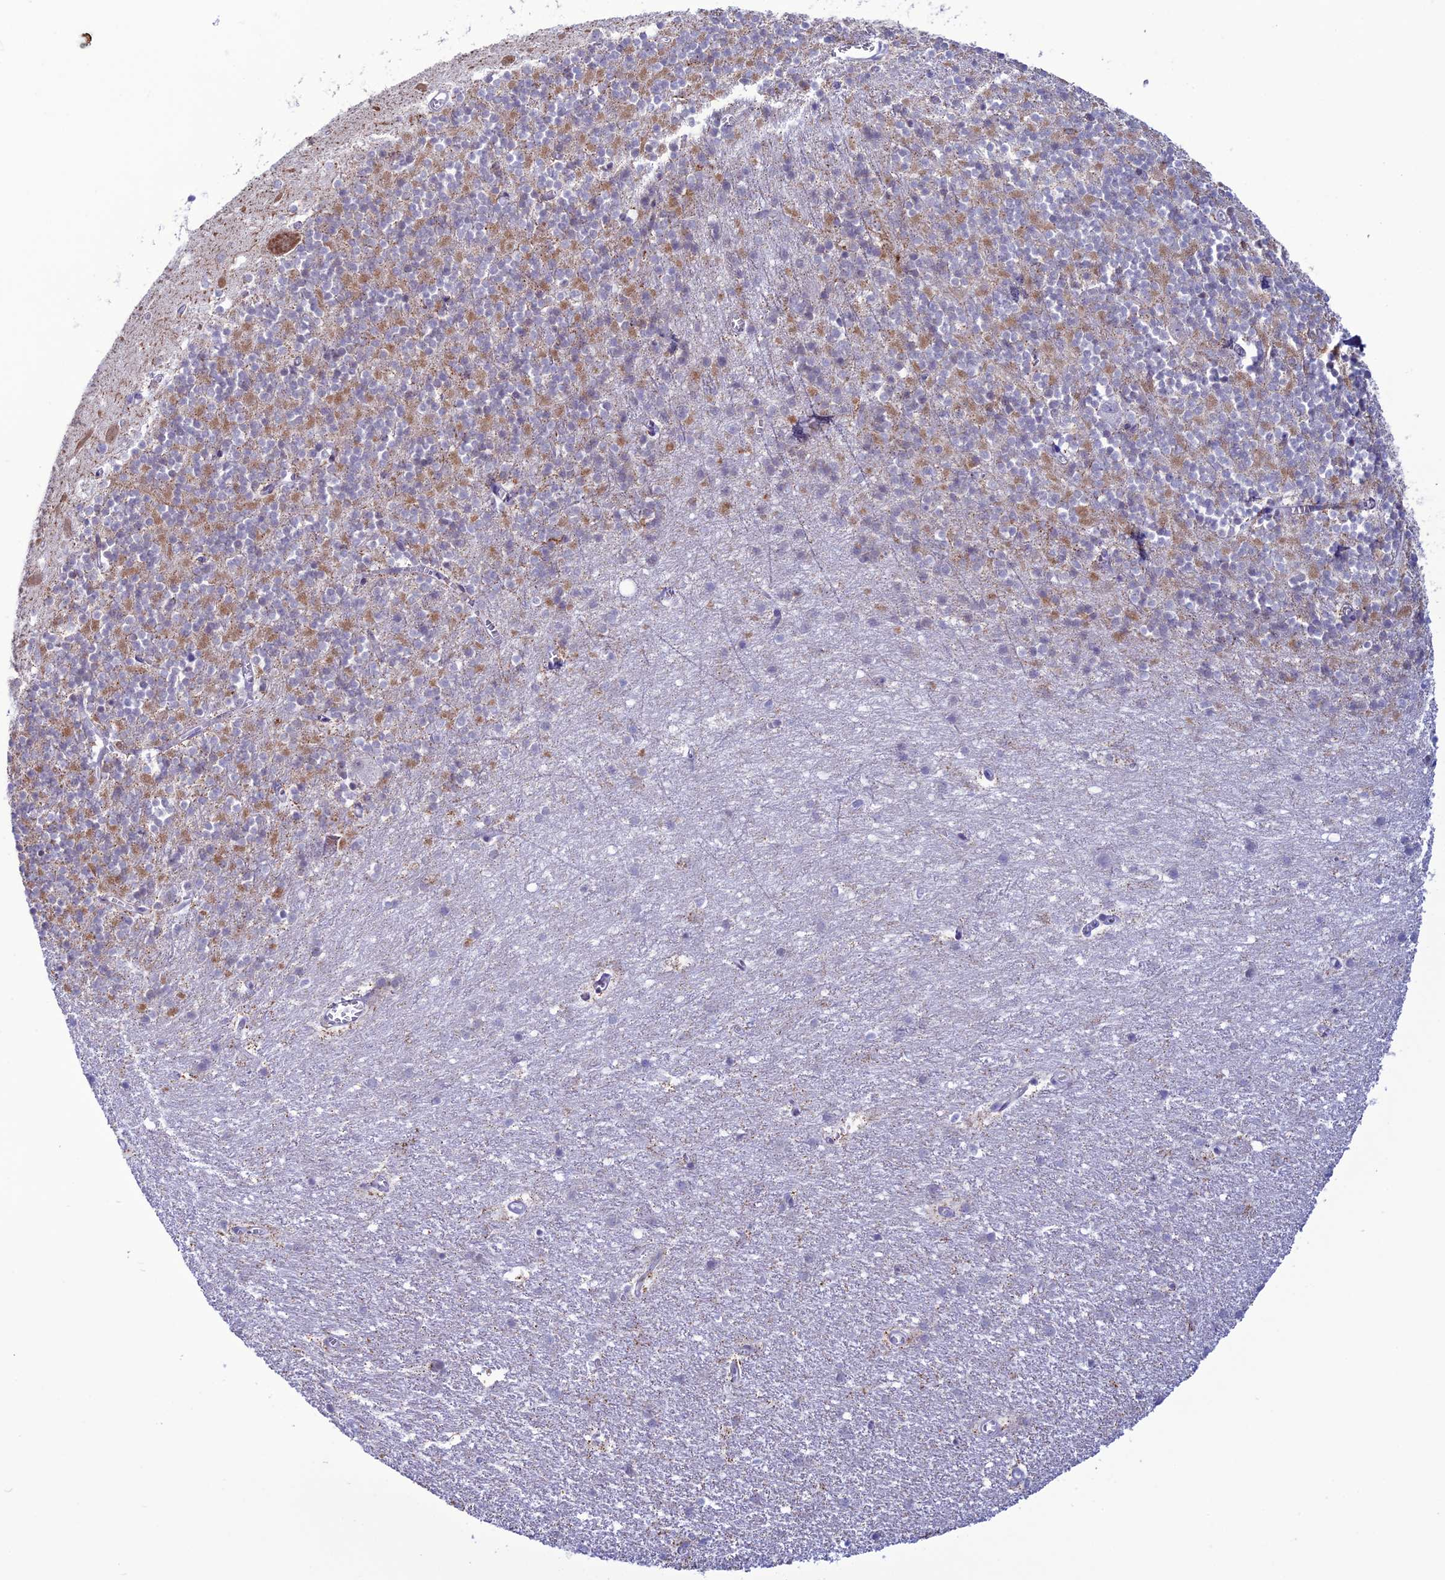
{"staining": {"intensity": "moderate", "quantity": "25%-75%", "location": "cytoplasmic/membranous"}, "tissue": "cerebellum", "cell_type": "Cells in granular layer", "image_type": "normal", "snomed": [{"axis": "morphology", "description": "Normal tissue, NOS"}, {"axis": "topography", "description": "Cerebellum"}], "caption": "High-power microscopy captured an immunohistochemistry (IHC) histopathology image of unremarkable cerebellum, revealing moderate cytoplasmic/membranous expression in about 25%-75% of cells in granular layer. (DAB (3,3'-diaminobenzidine) IHC with brightfield microscopy, high magnification).", "gene": "CFAP210", "patient": {"sex": "male", "age": 54}}